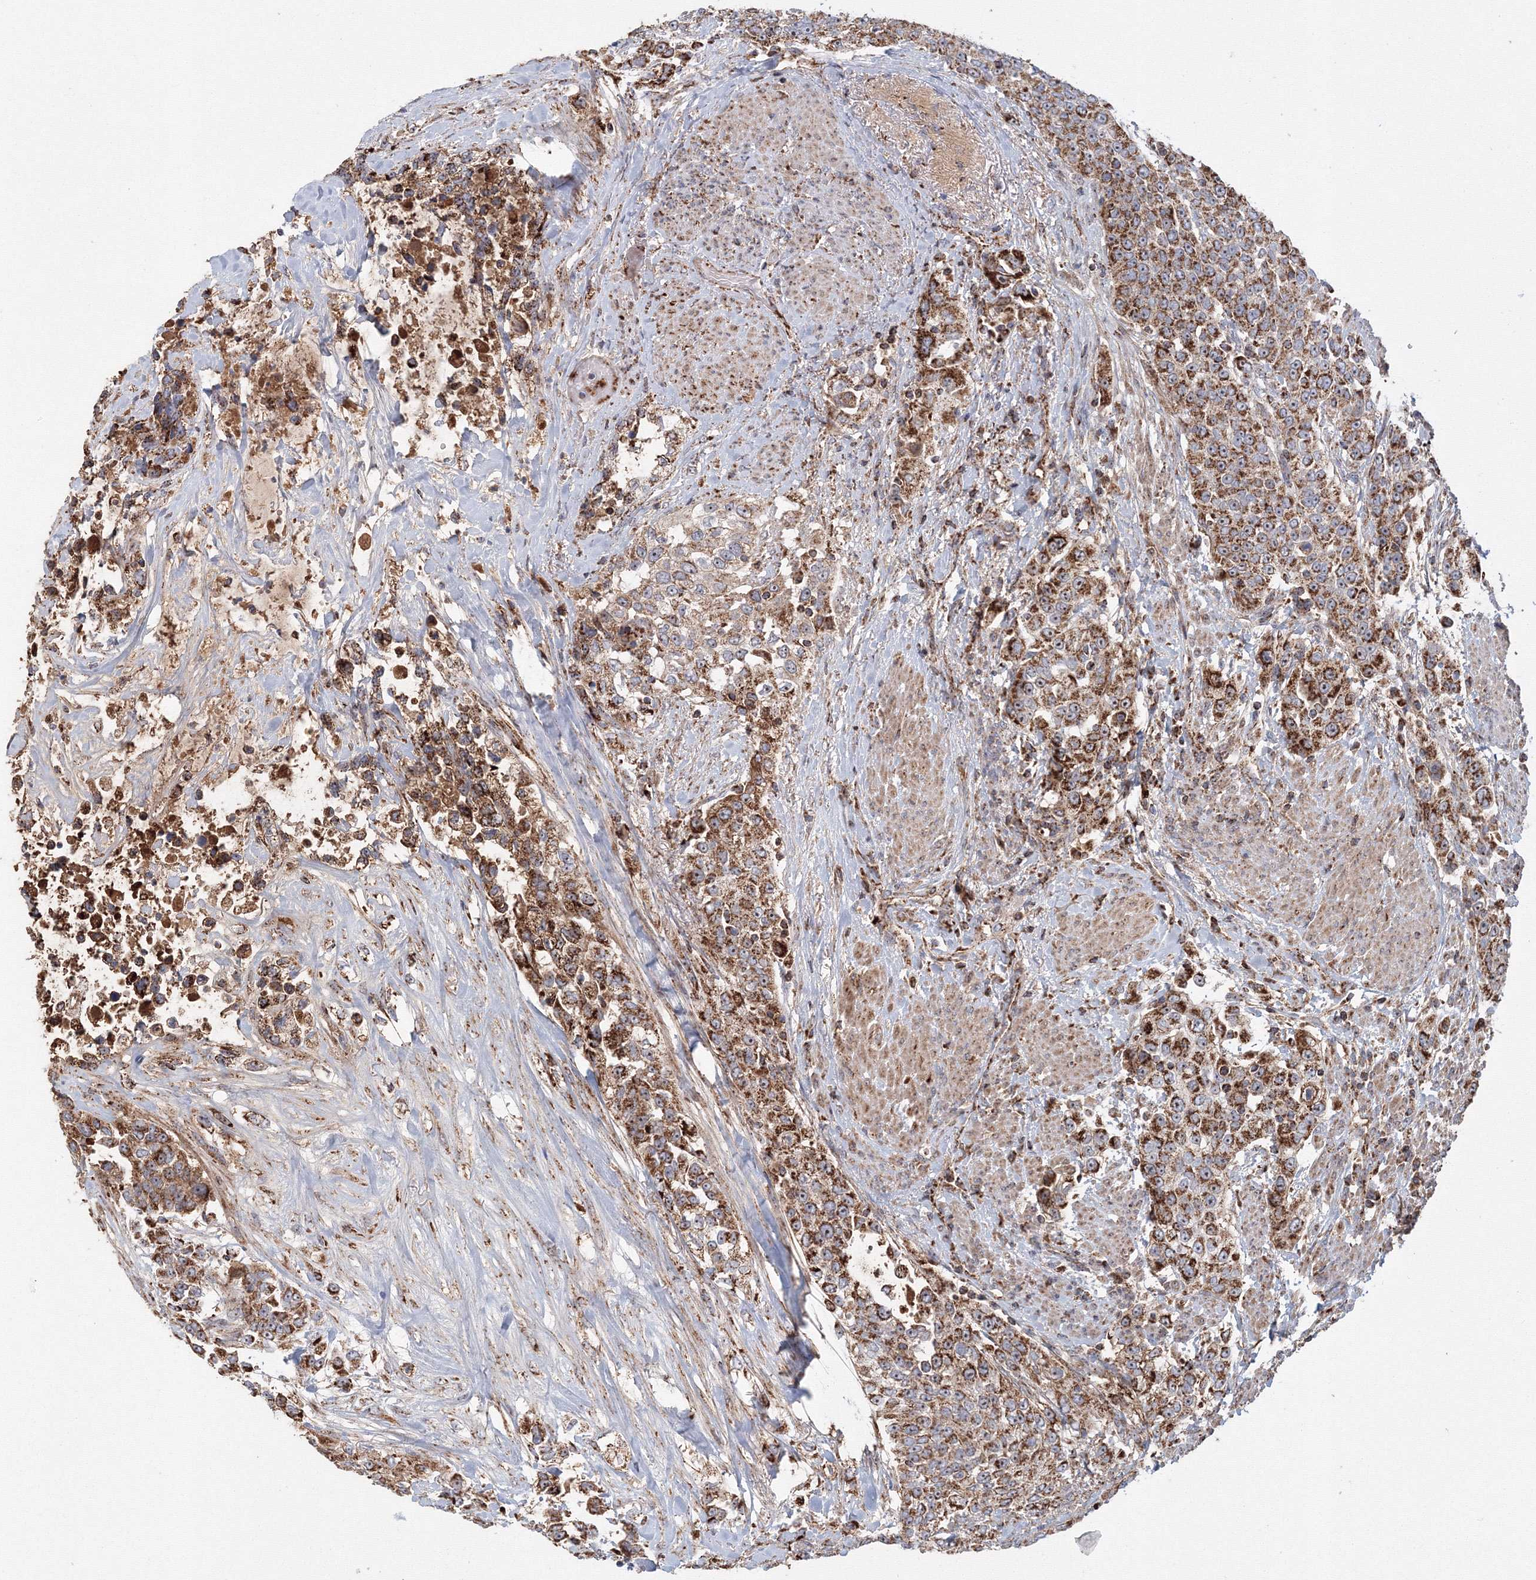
{"staining": {"intensity": "strong", "quantity": ">75%", "location": "cytoplasmic/membranous"}, "tissue": "urothelial cancer", "cell_type": "Tumor cells", "image_type": "cancer", "snomed": [{"axis": "morphology", "description": "Urothelial carcinoma, High grade"}, {"axis": "topography", "description": "Urinary bladder"}], "caption": "Immunohistochemistry of human urothelial cancer displays high levels of strong cytoplasmic/membranous positivity in about >75% of tumor cells.", "gene": "GRPEL1", "patient": {"sex": "female", "age": 80}}